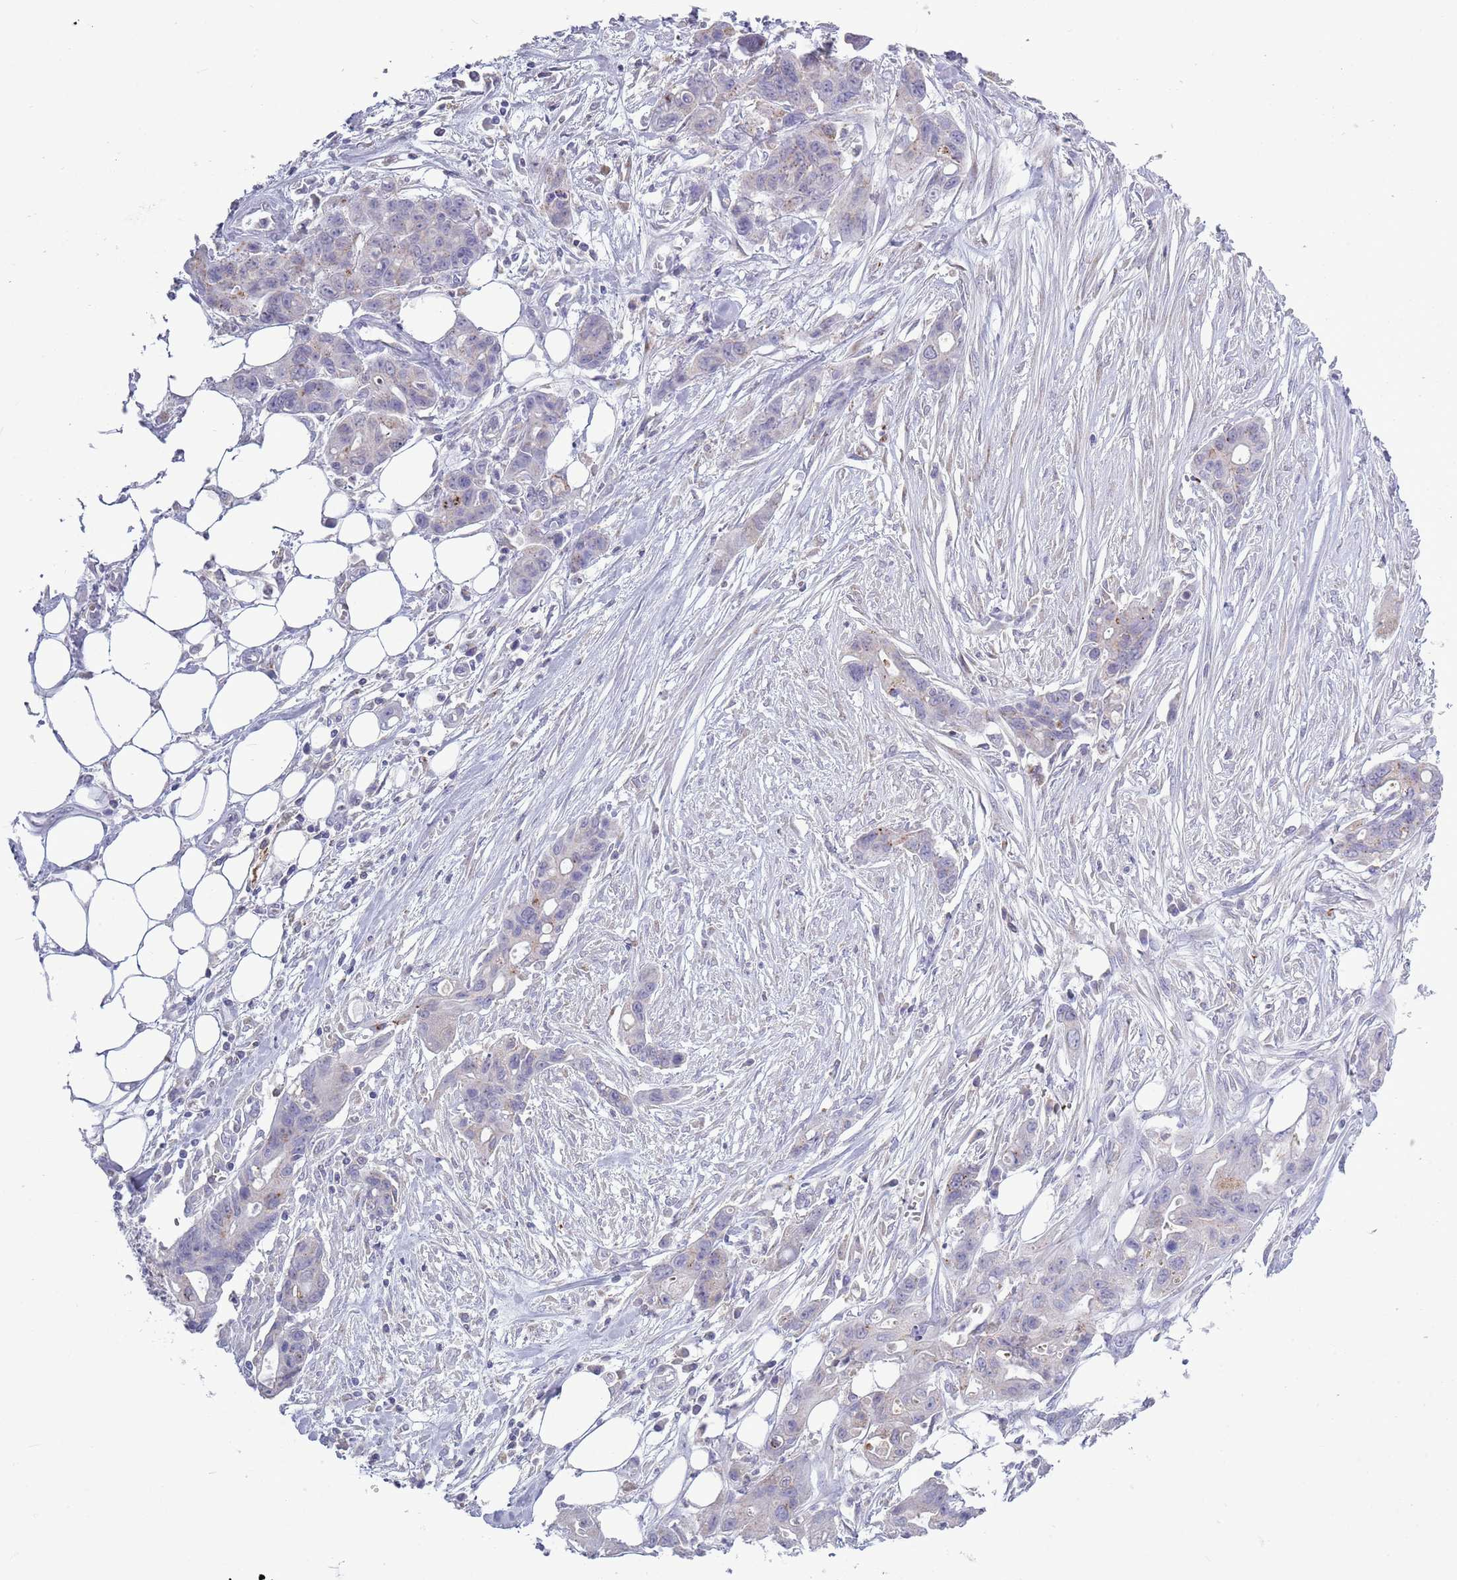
{"staining": {"intensity": "negative", "quantity": "none", "location": "none"}, "tissue": "ovarian cancer", "cell_type": "Tumor cells", "image_type": "cancer", "snomed": [{"axis": "morphology", "description": "Cystadenocarcinoma, mucinous, NOS"}, {"axis": "topography", "description": "Ovary"}], "caption": "Mucinous cystadenocarcinoma (ovarian) stained for a protein using immunohistochemistry demonstrates no staining tumor cells.", "gene": "ACSBG1", "patient": {"sex": "female", "age": 70}}